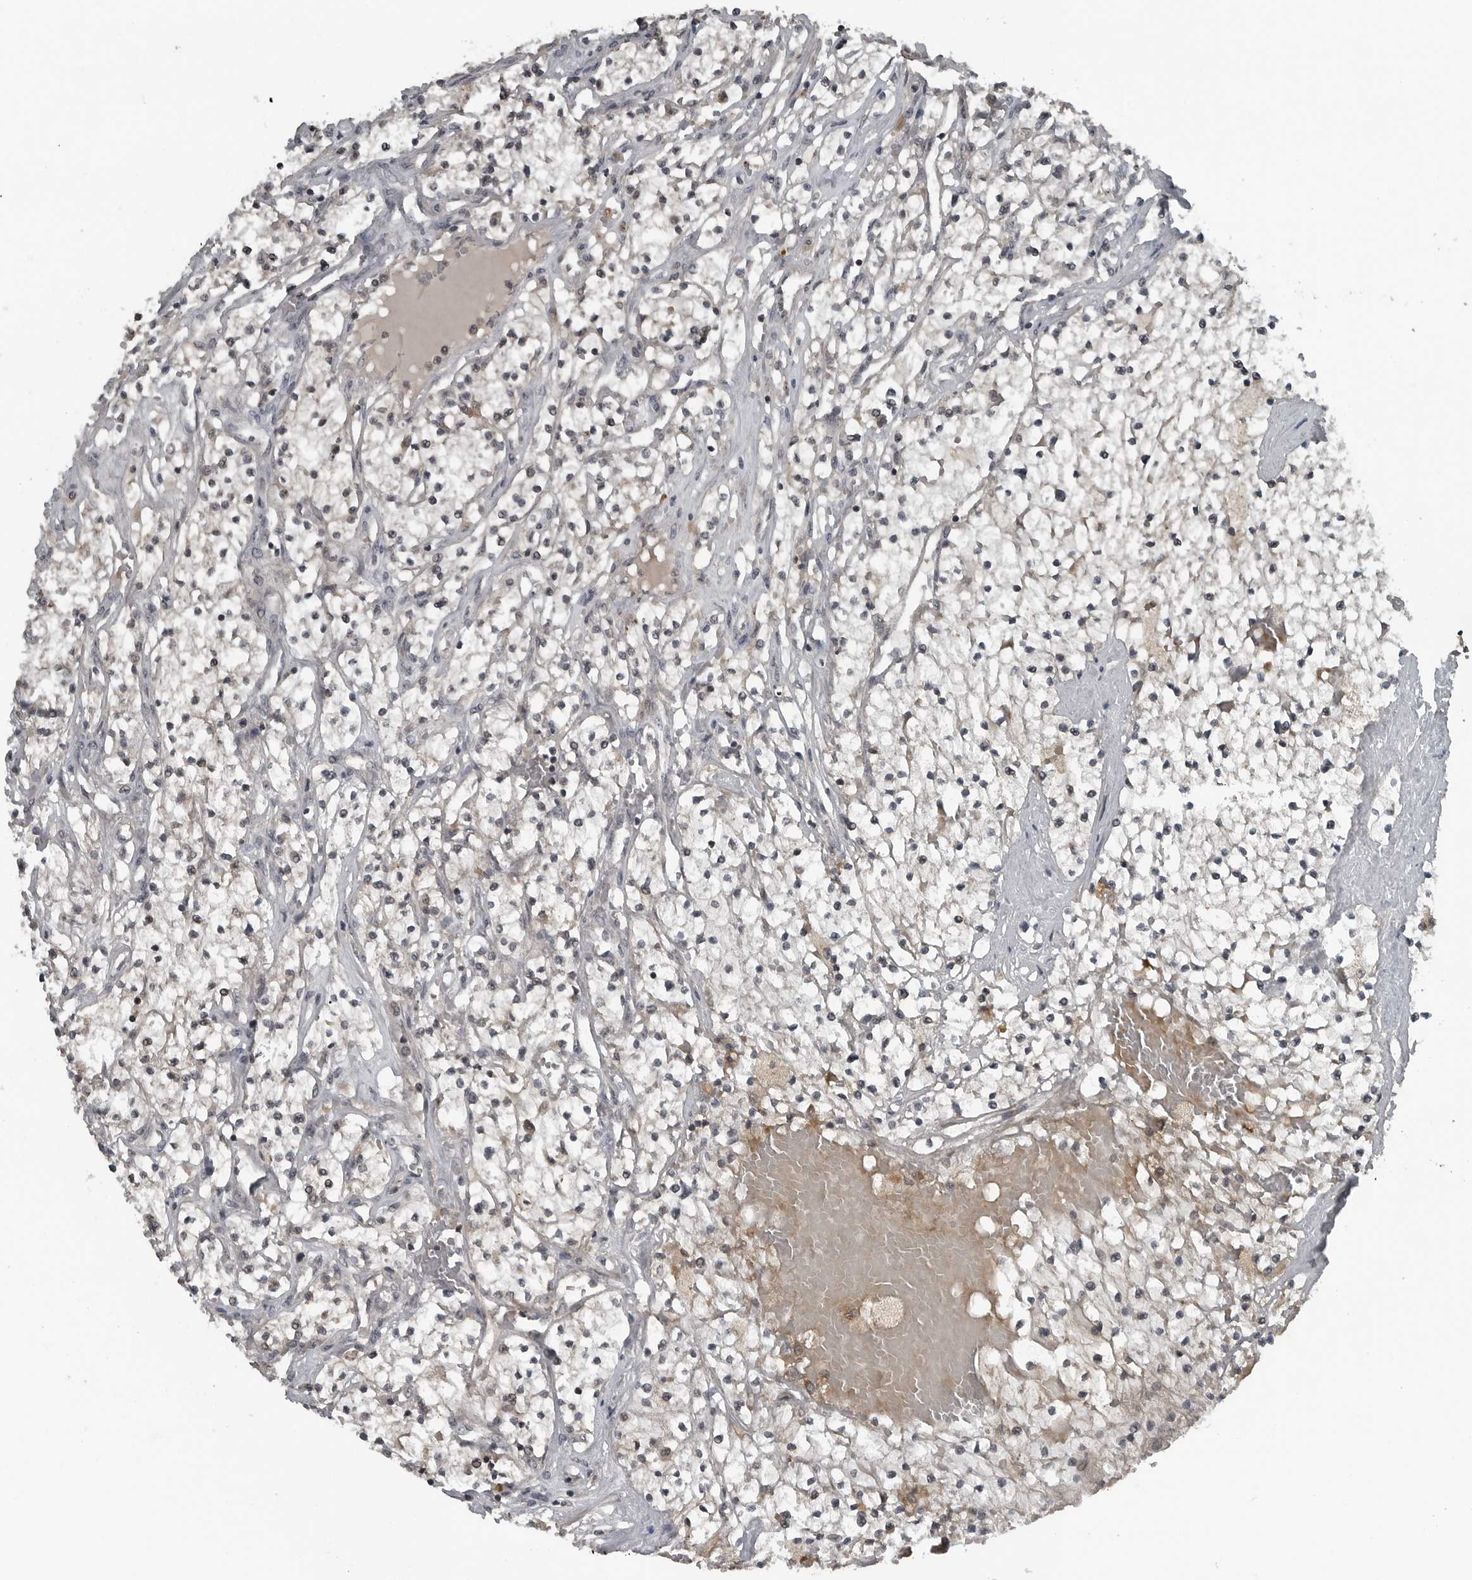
{"staining": {"intensity": "negative", "quantity": "none", "location": "none"}, "tissue": "renal cancer", "cell_type": "Tumor cells", "image_type": "cancer", "snomed": [{"axis": "morphology", "description": "Normal tissue, NOS"}, {"axis": "morphology", "description": "Adenocarcinoma, NOS"}, {"axis": "topography", "description": "Kidney"}], "caption": "A high-resolution image shows immunohistochemistry (IHC) staining of renal cancer, which demonstrates no significant positivity in tumor cells.", "gene": "GAK", "patient": {"sex": "male", "age": 68}}